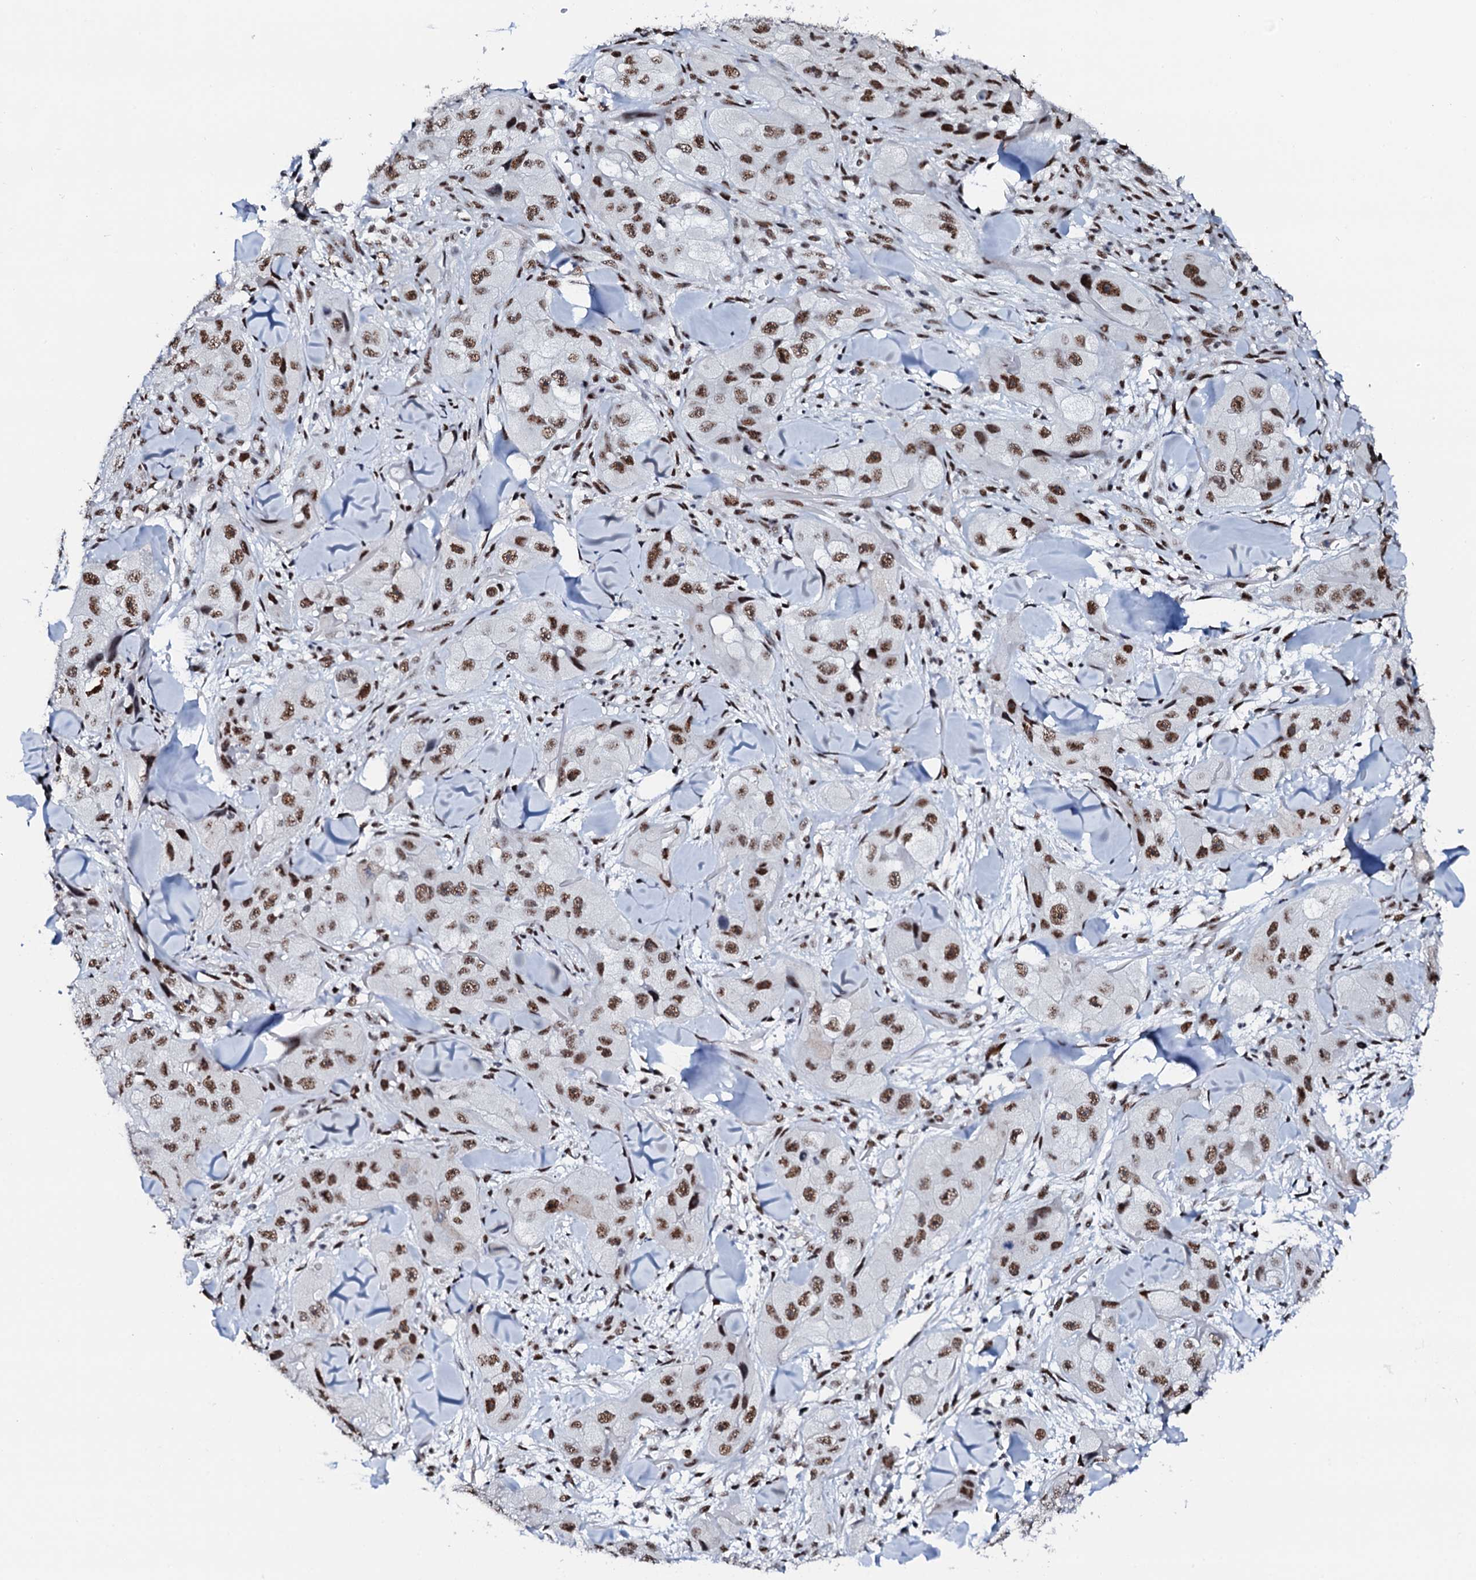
{"staining": {"intensity": "moderate", "quantity": ">75%", "location": "nuclear"}, "tissue": "skin cancer", "cell_type": "Tumor cells", "image_type": "cancer", "snomed": [{"axis": "morphology", "description": "Squamous cell carcinoma, NOS"}, {"axis": "topography", "description": "Skin"}, {"axis": "topography", "description": "Subcutis"}], "caption": "Squamous cell carcinoma (skin) stained for a protein (brown) exhibits moderate nuclear positive positivity in approximately >75% of tumor cells.", "gene": "NKAPD1", "patient": {"sex": "male", "age": 73}}